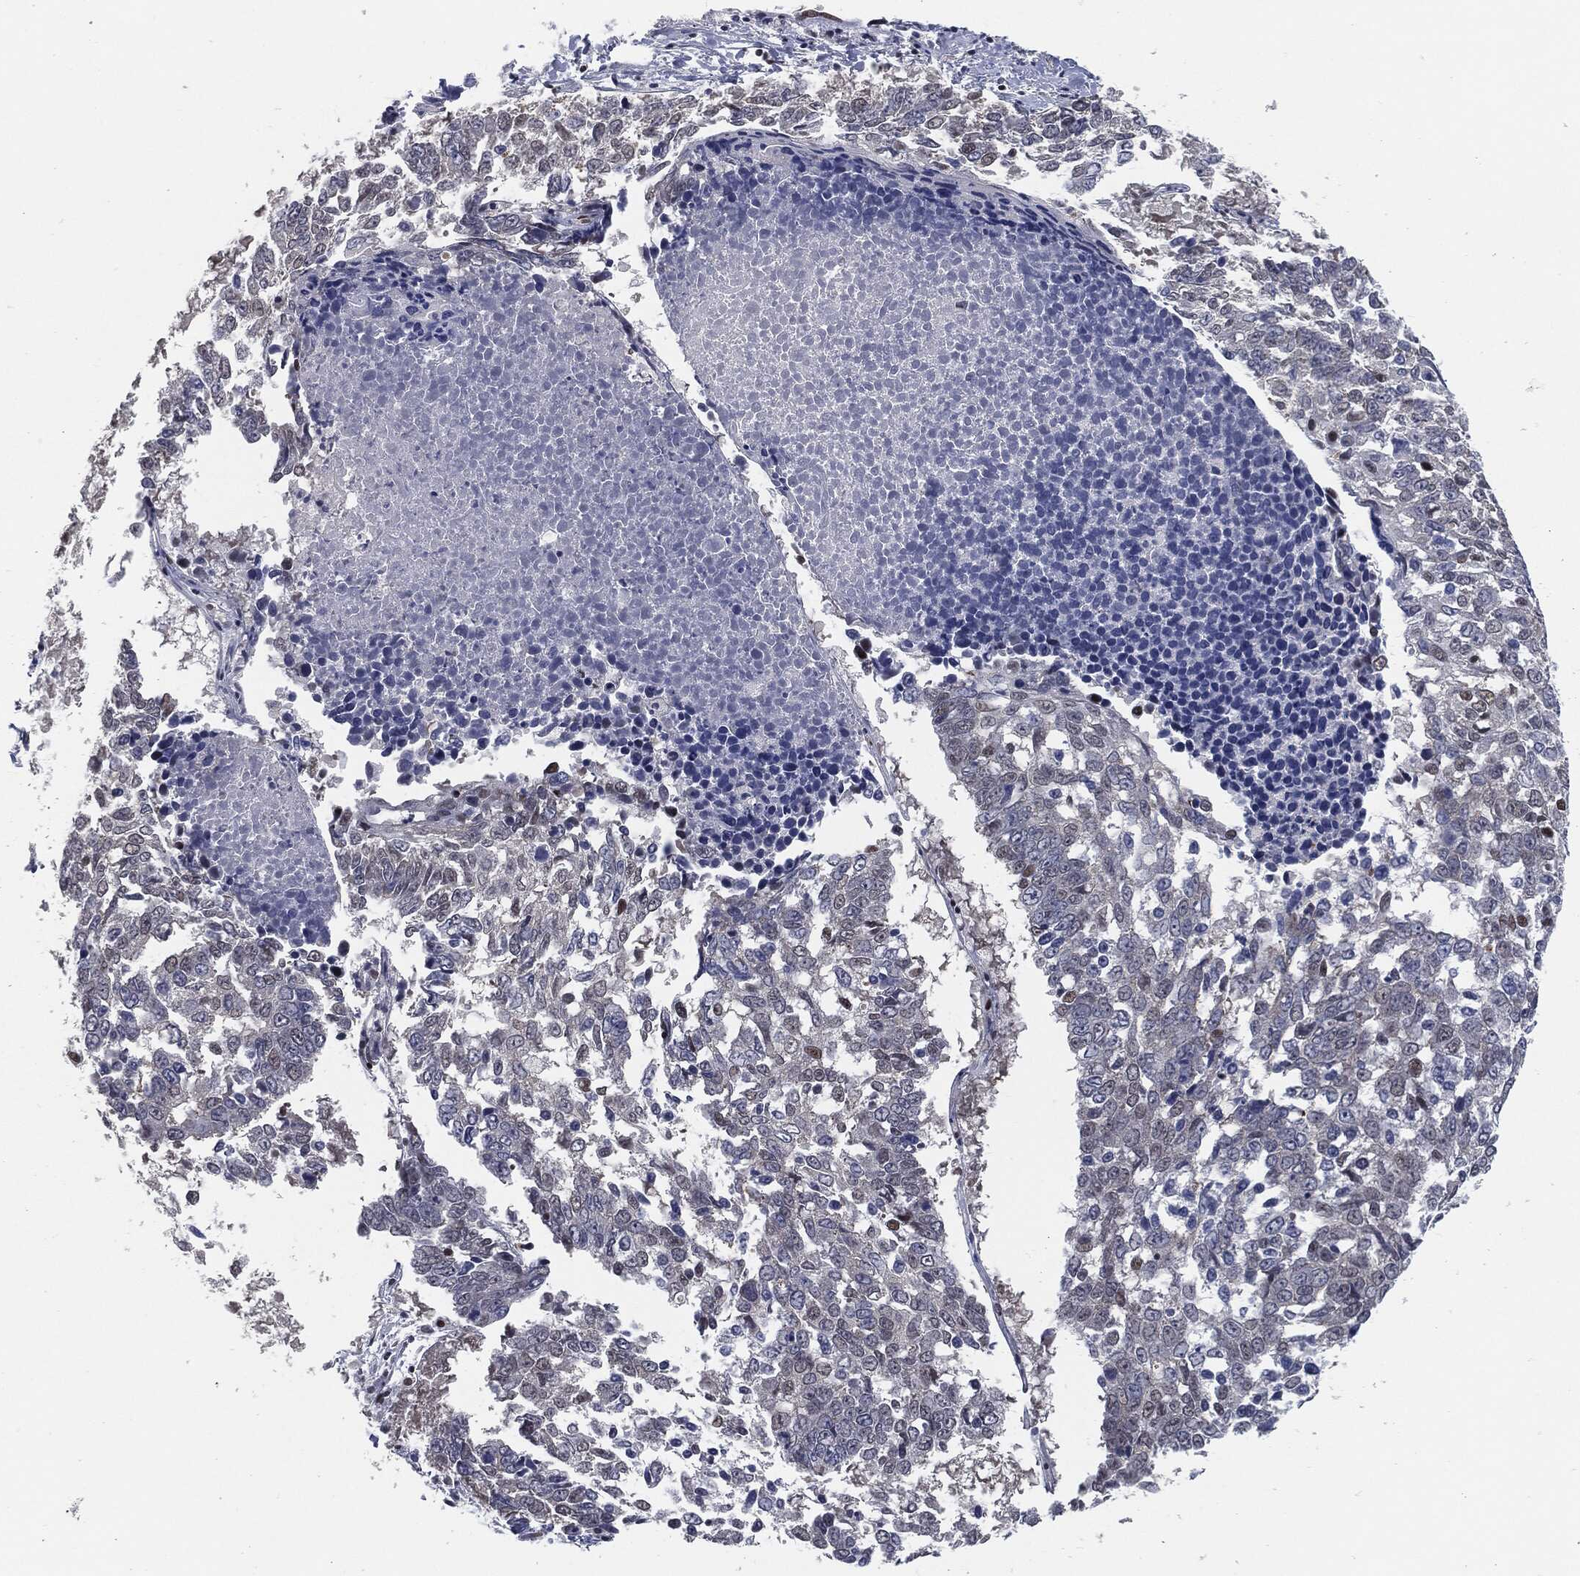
{"staining": {"intensity": "moderate", "quantity": "<25%", "location": "nuclear"}, "tissue": "lung cancer", "cell_type": "Tumor cells", "image_type": "cancer", "snomed": [{"axis": "morphology", "description": "Squamous cell carcinoma, NOS"}, {"axis": "topography", "description": "Lung"}], "caption": "Squamous cell carcinoma (lung) was stained to show a protein in brown. There is low levels of moderate nuclear expression in approximately <25% of tumor cells. The staining was performed using DAB (3,3'-diaminobenzidine) to visualize the protein expression in brown, while the nuclei were stained in blue with hematoxylin (Magnification: 20x).", "gene": "ANXA1", "patient": {"sex": "male", "age": 82}}